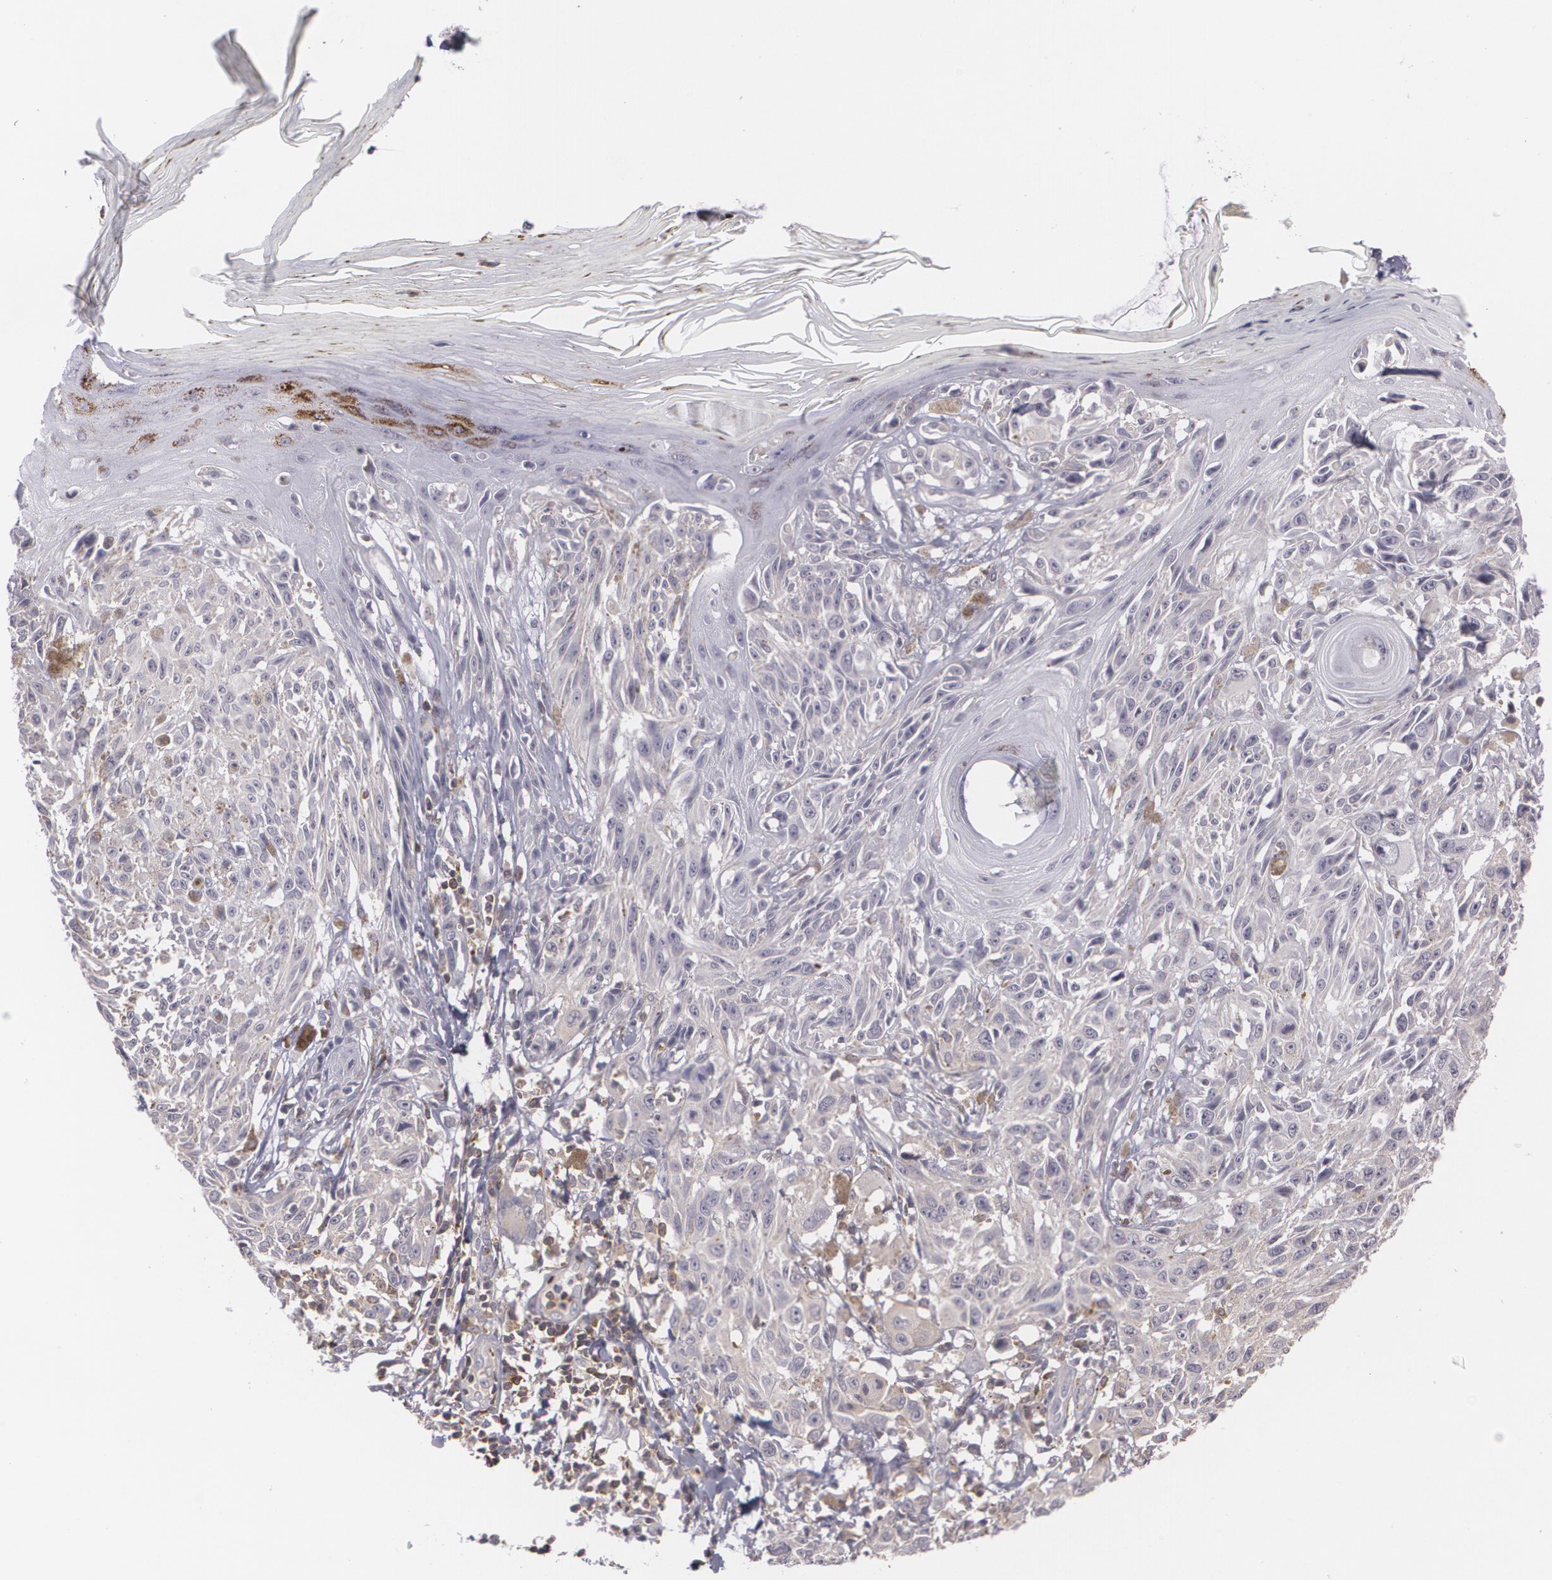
{"staining": {"intensity": "negative", "quantity": "none", "location": "none"}, "tissue": "melanoma", "cell_type": "Tumor cells", "image_type": "cancer", "snomed": [{"axis": "morphology", "description": "Malignant melanoma, NOS"}, {"axis": "topography", "description": "Skin"}], "caption": "The image displays no significant expression in tumor cells of melanoma.", "gene": "BIN1", "patient": {"sex": "female", "age": 77}}